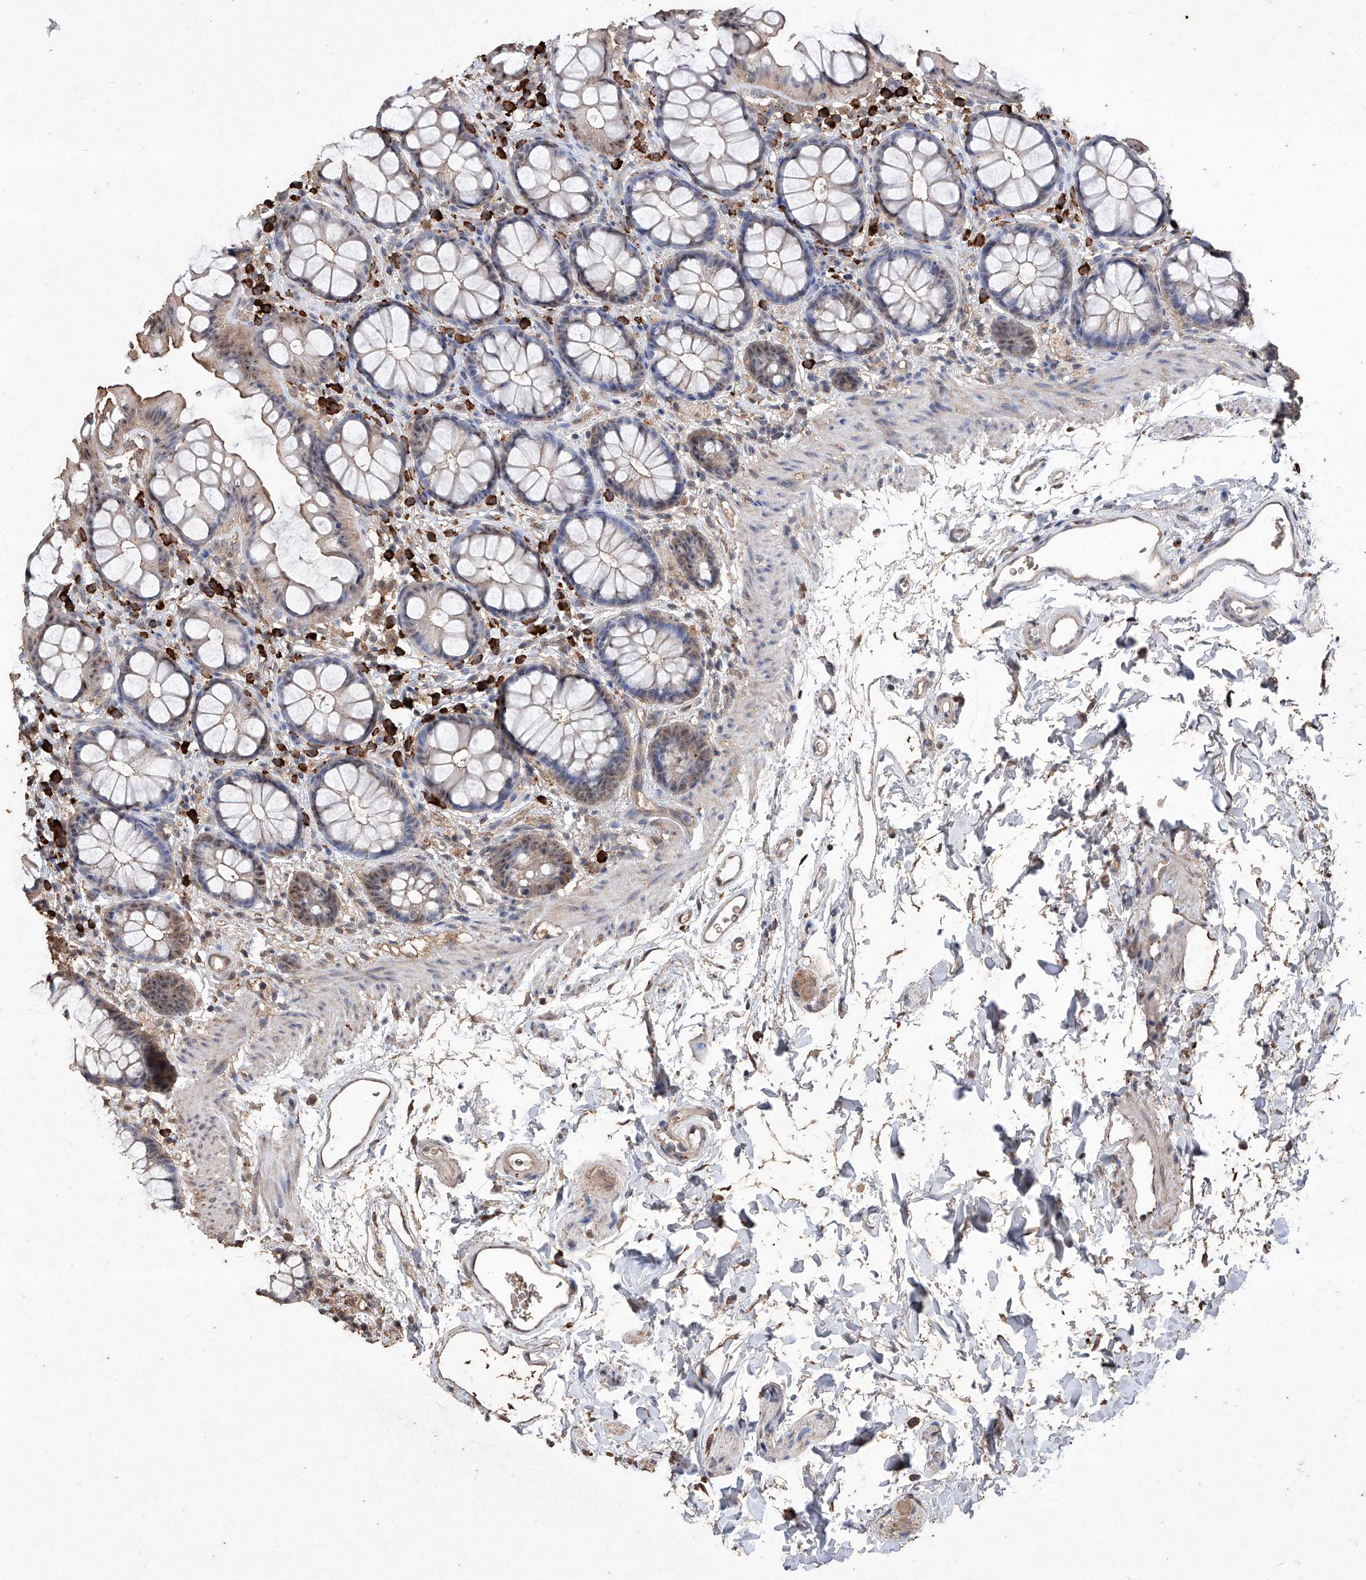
{"staining": {"intensity": "weak", "quantity": "25%-75%", "location": "cytoplasmic/membranous"}, "tissue": "rectum", "cell_type": "Glandular cells", "image_type": "normal", "snomed": [{"axis": "morphology", "description": "Normal tissue, NOS"}, {"axis": "topography", "description": "Rectum"}], "caption": "The image reveals staining of unremarkable rectum, revealing weak cytoplasmic/membranous protein staining (brown color) within glandular cells.", "gene": "EML1", "patient": {"sex": "female", "age": 65}}